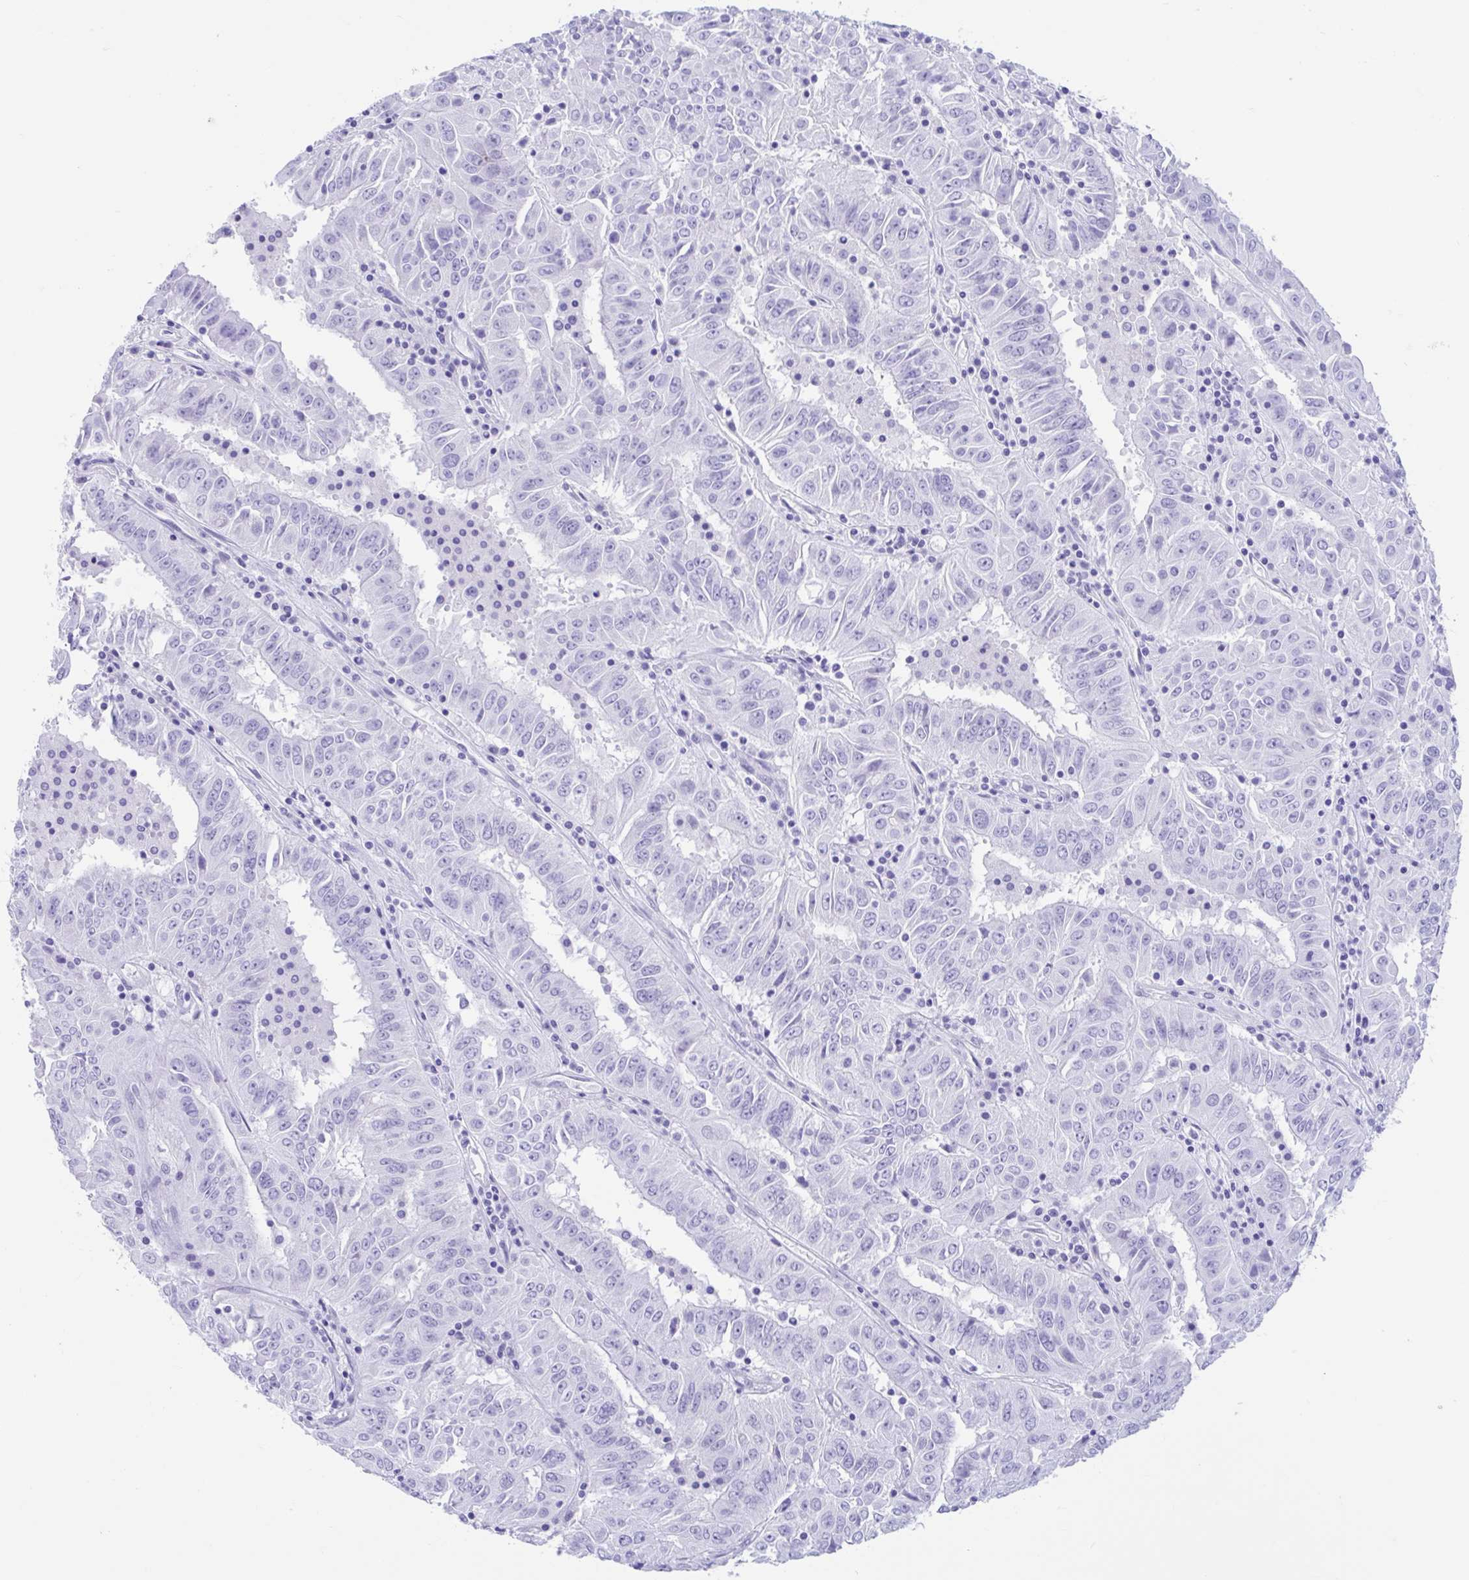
{"staining": {"intensity": "negative", "quantity": "none", "location": "none"}, "tissue": "pancreatic cancer", "cell_type": "Tumor cells", "image_type": "cancer", "snomed": [{"axis": "morphology", "description": "Adenocarcinoma, NOS"}, {"axis": "topography", "description": "Pancreas"}], "caption": "This is an immunohistochemistry (IHC) photomicrograph of pancreatic adenocarcinoma. There is no expression in tumor cells.", "gene": "TMEM35A", "patient": {"sex": "male", "age": 63}}